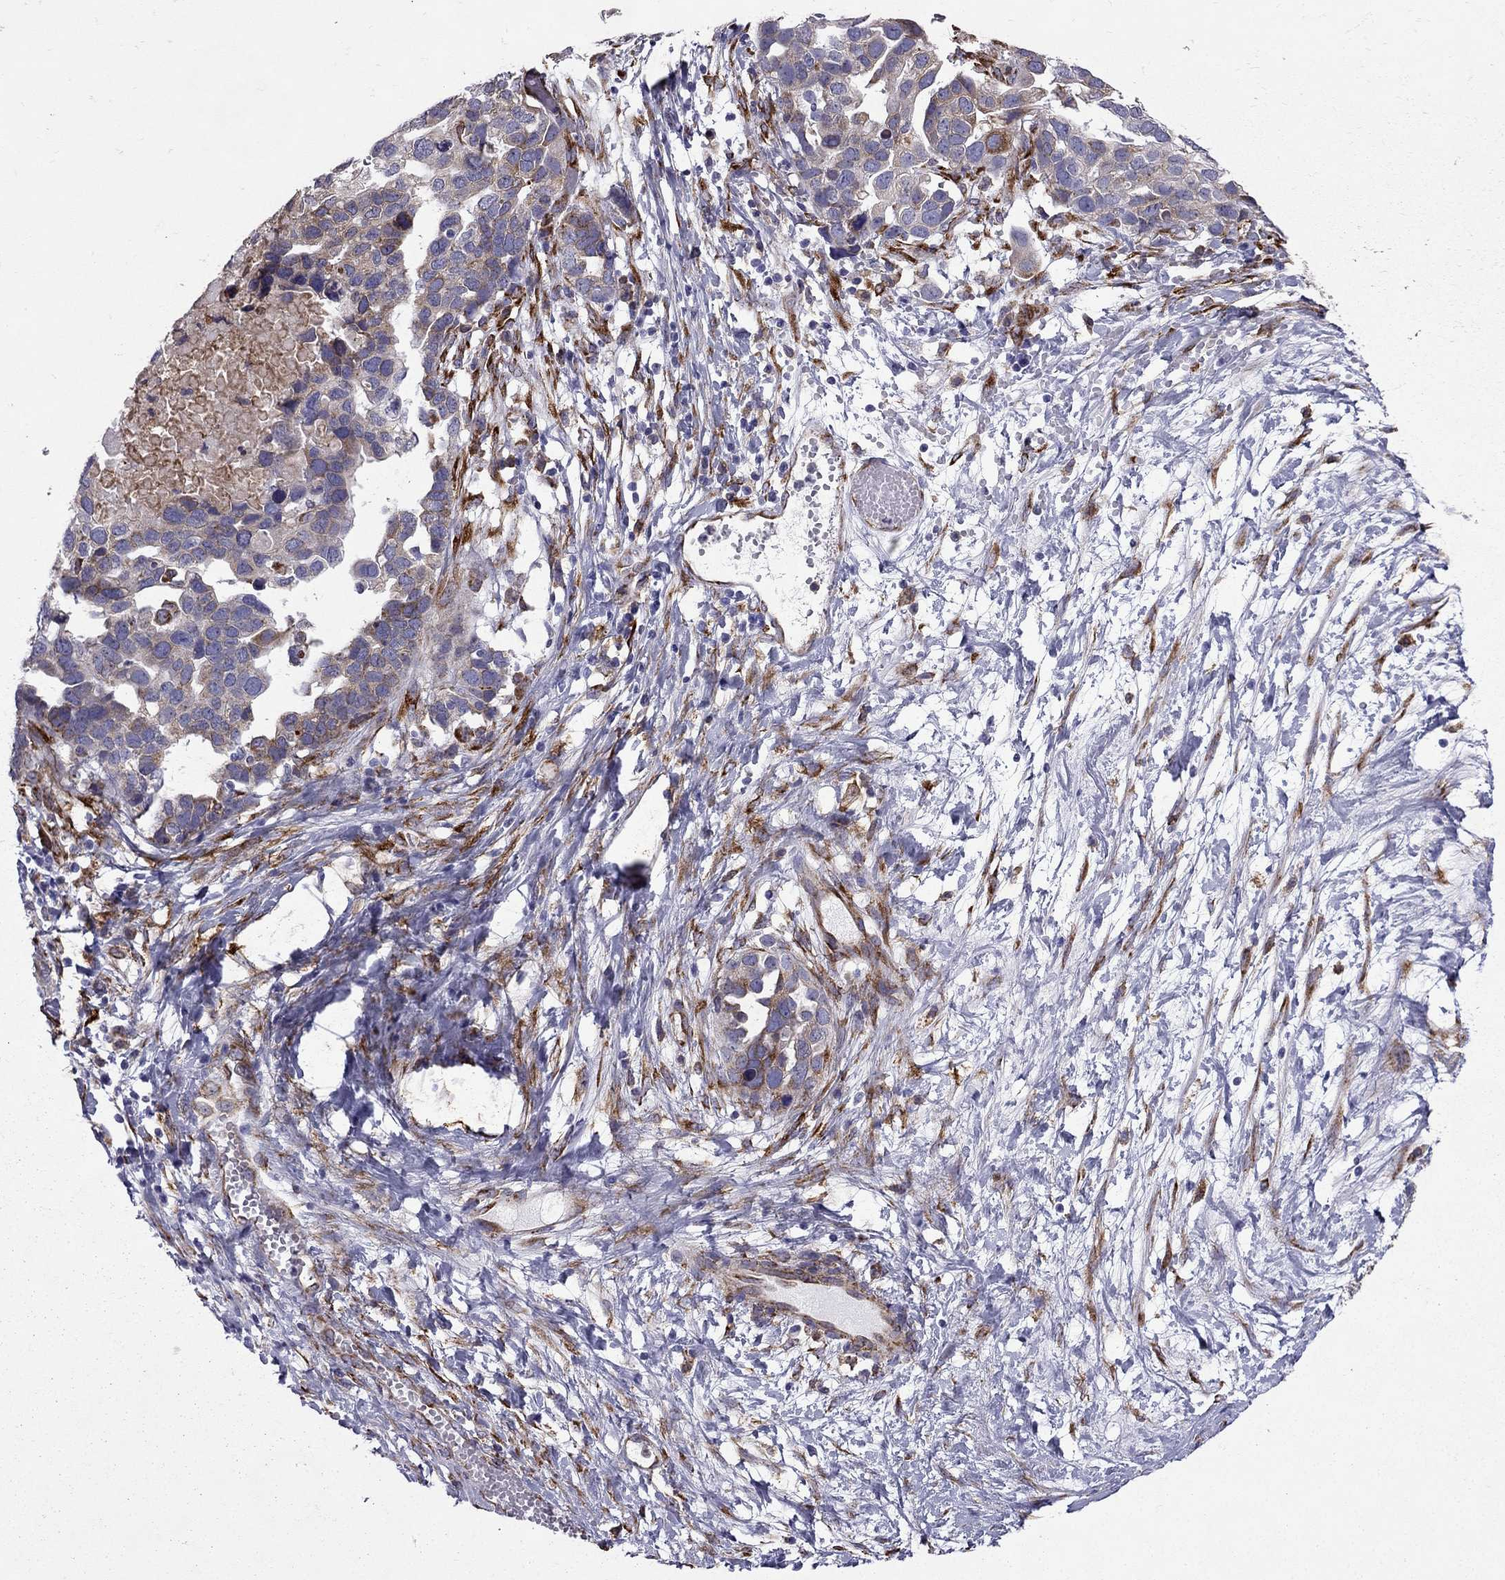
{"staining": {"intensity": "negative", "quantity": "none", "location": "none"}, "tissue": "ovarian cancer", "cell_type": "Tumor cells", "image_type": "cancer", "snomed": [{"axis": "morphology", "description": "Cystadenocarcinoma, serous, NOS"}, {"axis": "topography", "description": "Ovary"}], "caption": "The image demonstrates no staining of tumor cells in serous cystadenocarcinoma (ovarian).", "gene": "IKBIP", "patient": {"sex": "female", "age": 54}}